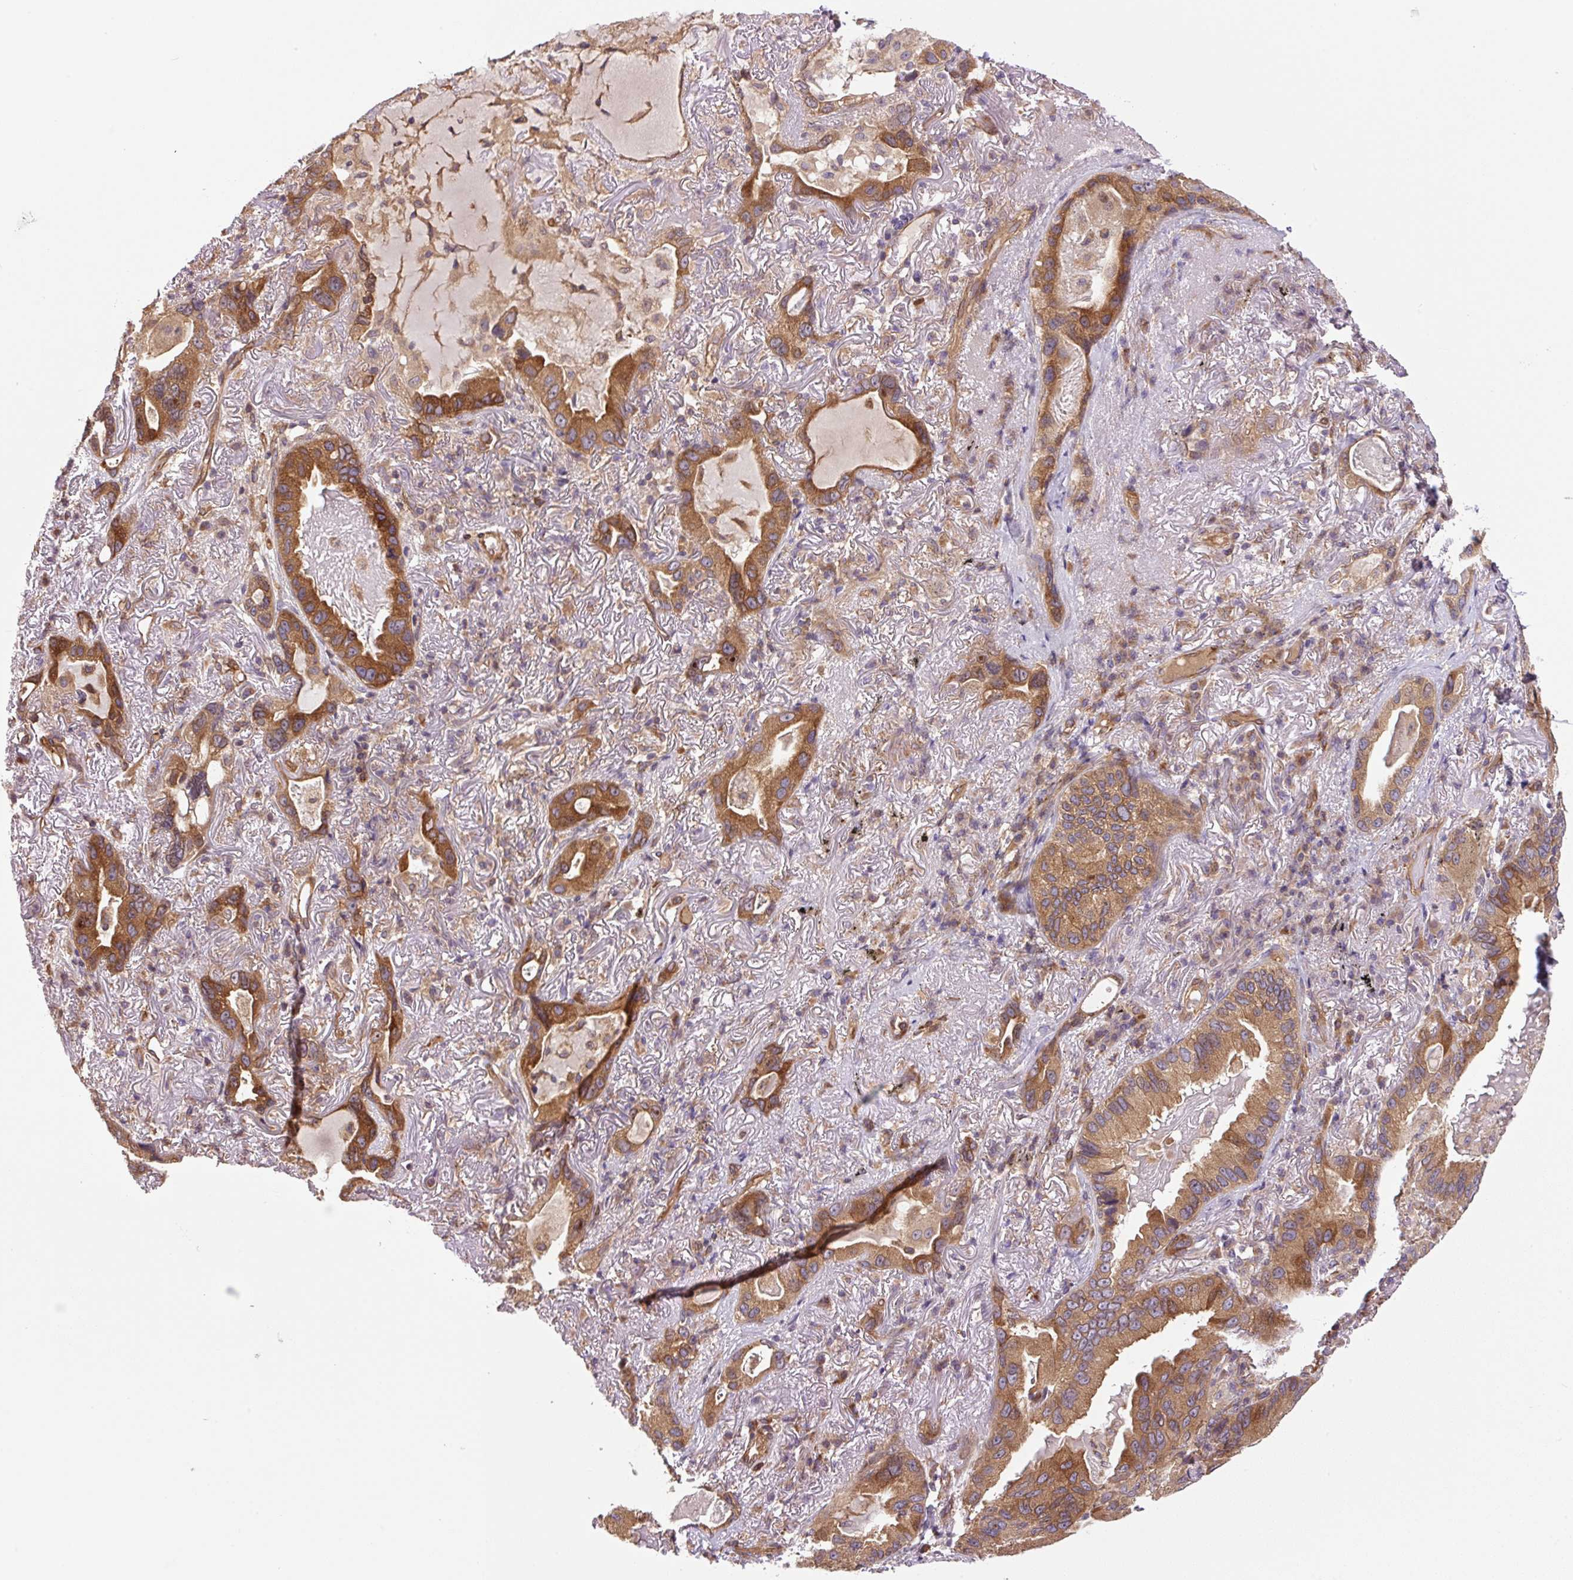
{"staining": {"intensity": "moderate", "quantity": ">75%", "location": "cytoplasmic/membranous"}, "tissue": "lung cancer", "cell_type": "Tumor cells", "image_type": "cancer", "snomed": [{"axis": "morphology", "description": "Adenocarcinoma, NOS"}, {"axis": "topography", "description": "Lung"}], "caption": "Adenocarcinoma (lung) stained for a protein displays moderate cytoplasmic/membranous positivity in tumor cells.", "gene": "SEPTIN10", "patient": {"sex": "female", "age": 69}}